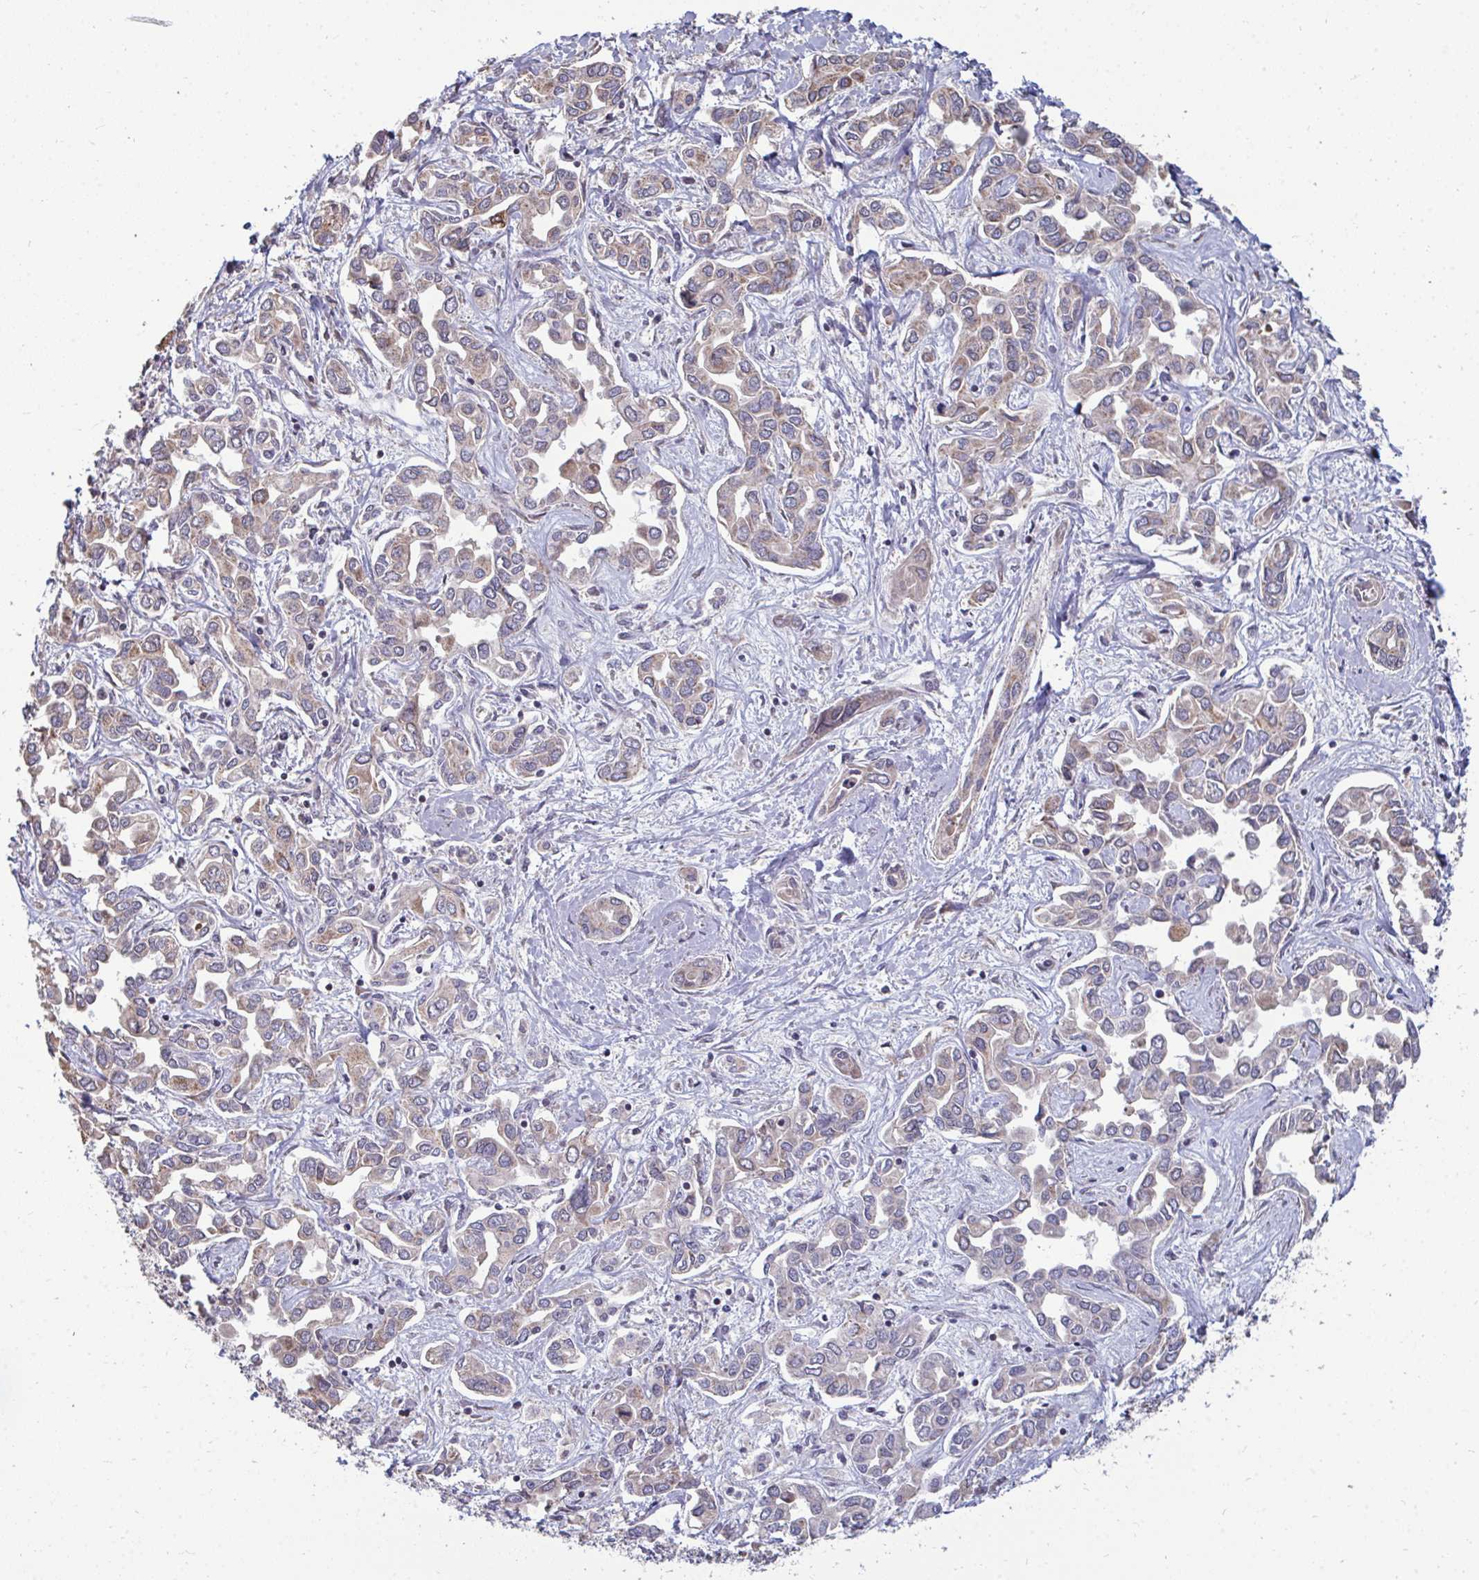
{"staining": {"intensity": "weak", "quantity": "25%-75%", "location": "cytoplasmic/membranous"}, "tissue": "liver cancer", "cell_type": "Tumor cells", "image_type": "cancer", "snomed": [{"axis": "morphology", "description": "Cholangiocarcinoma"}, {"axis": "topography", "description": "Liver"}], "caption": "A micrograph of human liver cancer stained for a protein shows weak cytoplasmic/membranous brown staining in tumor cells.", "gene": "DNAJA2", "patient": {"sex": "female", "age": 64}}